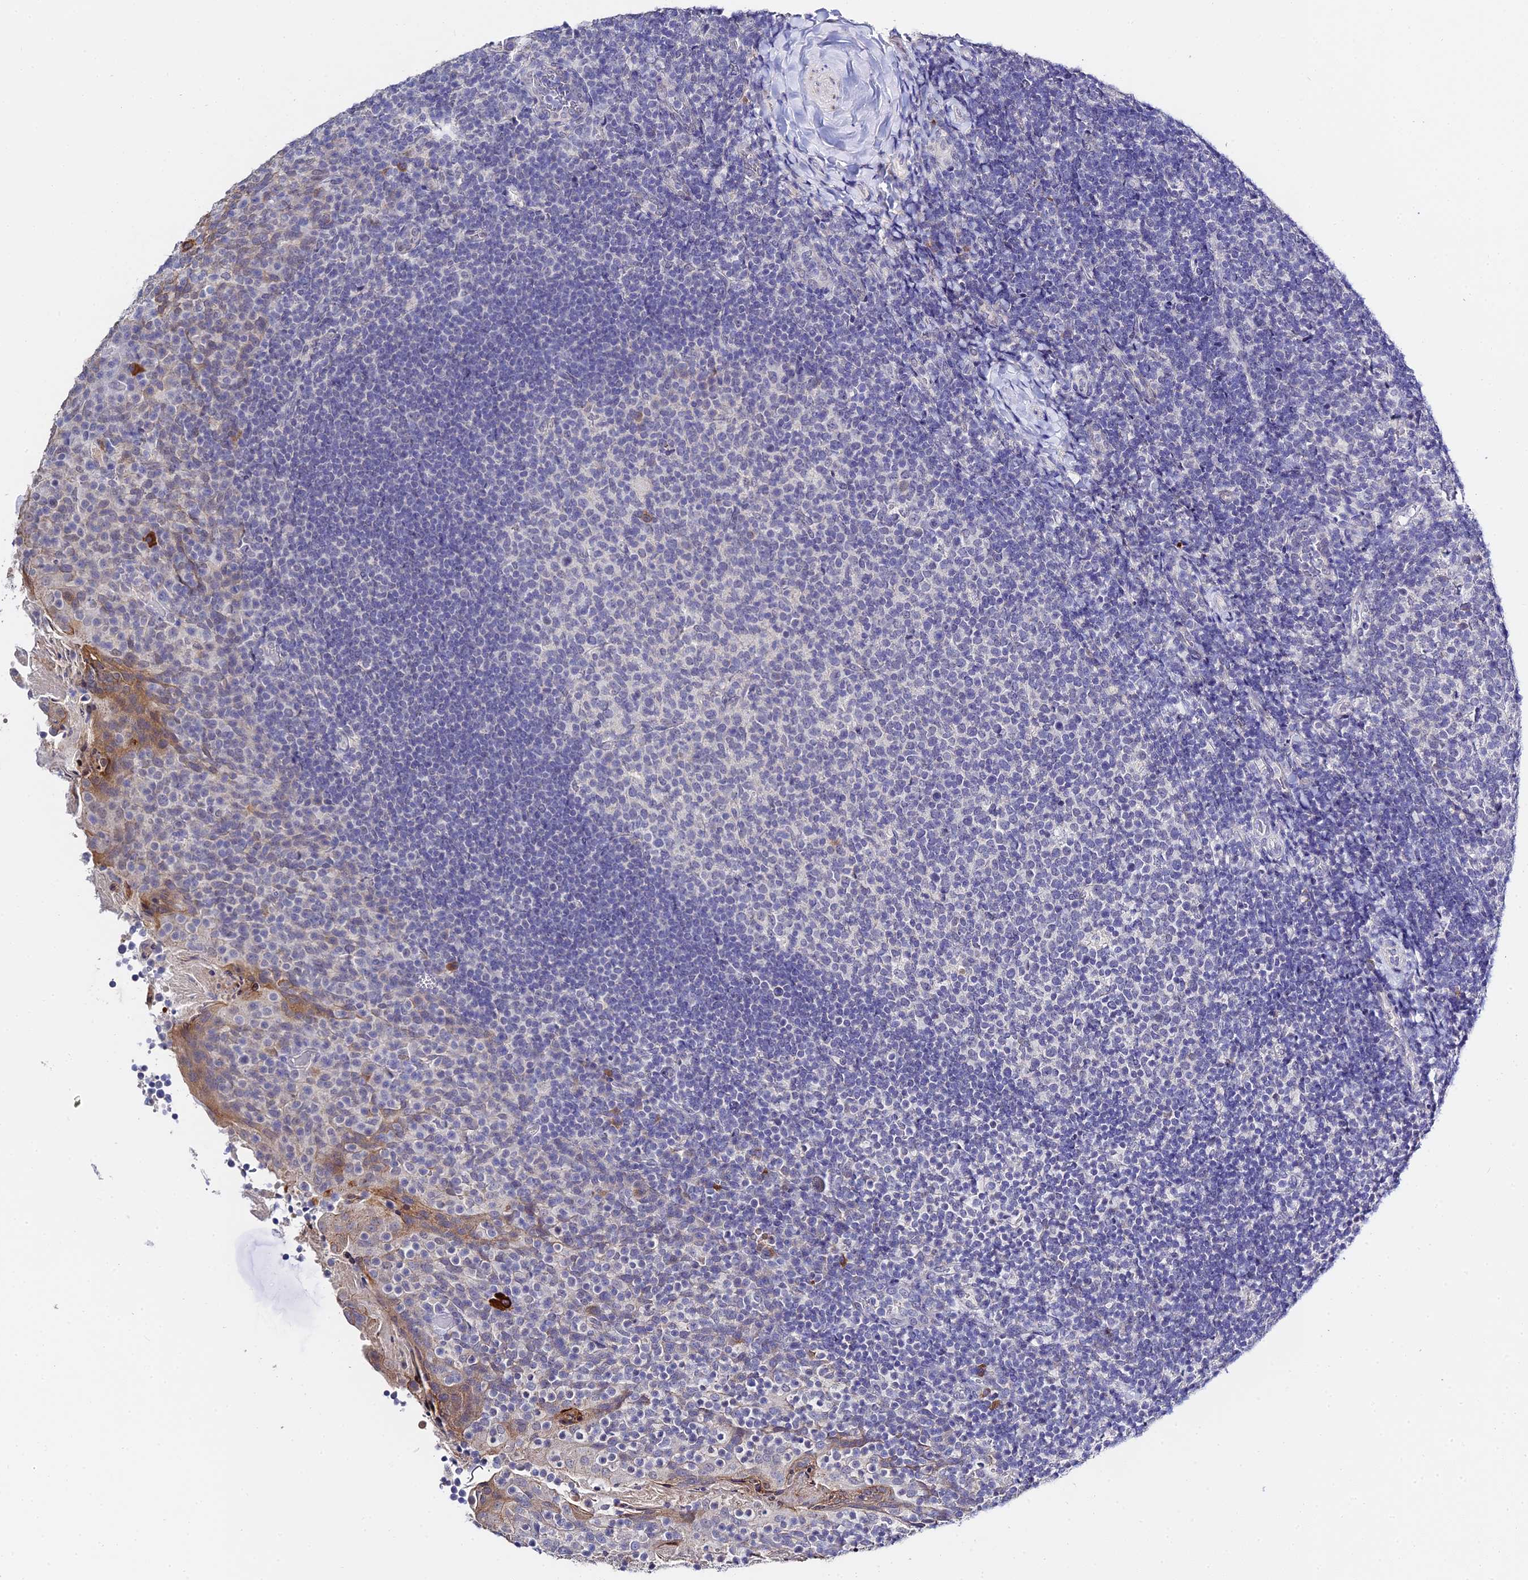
{"staining": {"intensity": "negative", "quantity": "none", "location": "none"}, "tissue": "tonsil", "cell_type": "Germinal center cells", "image_type": "normal", "snomed": [{"axis": "morphology", "description": "Normal tissue, NOS"}, {"axis": "topography", "description": "Tonsil"}], "caption": "IHC photomicrograph of unremarkable tonsil: human tonsil stained with DAB displays no significant protein positivity in germinal center cells.", "gene": "HOXB1", "patient": {"sex": "female", "age": 10}}